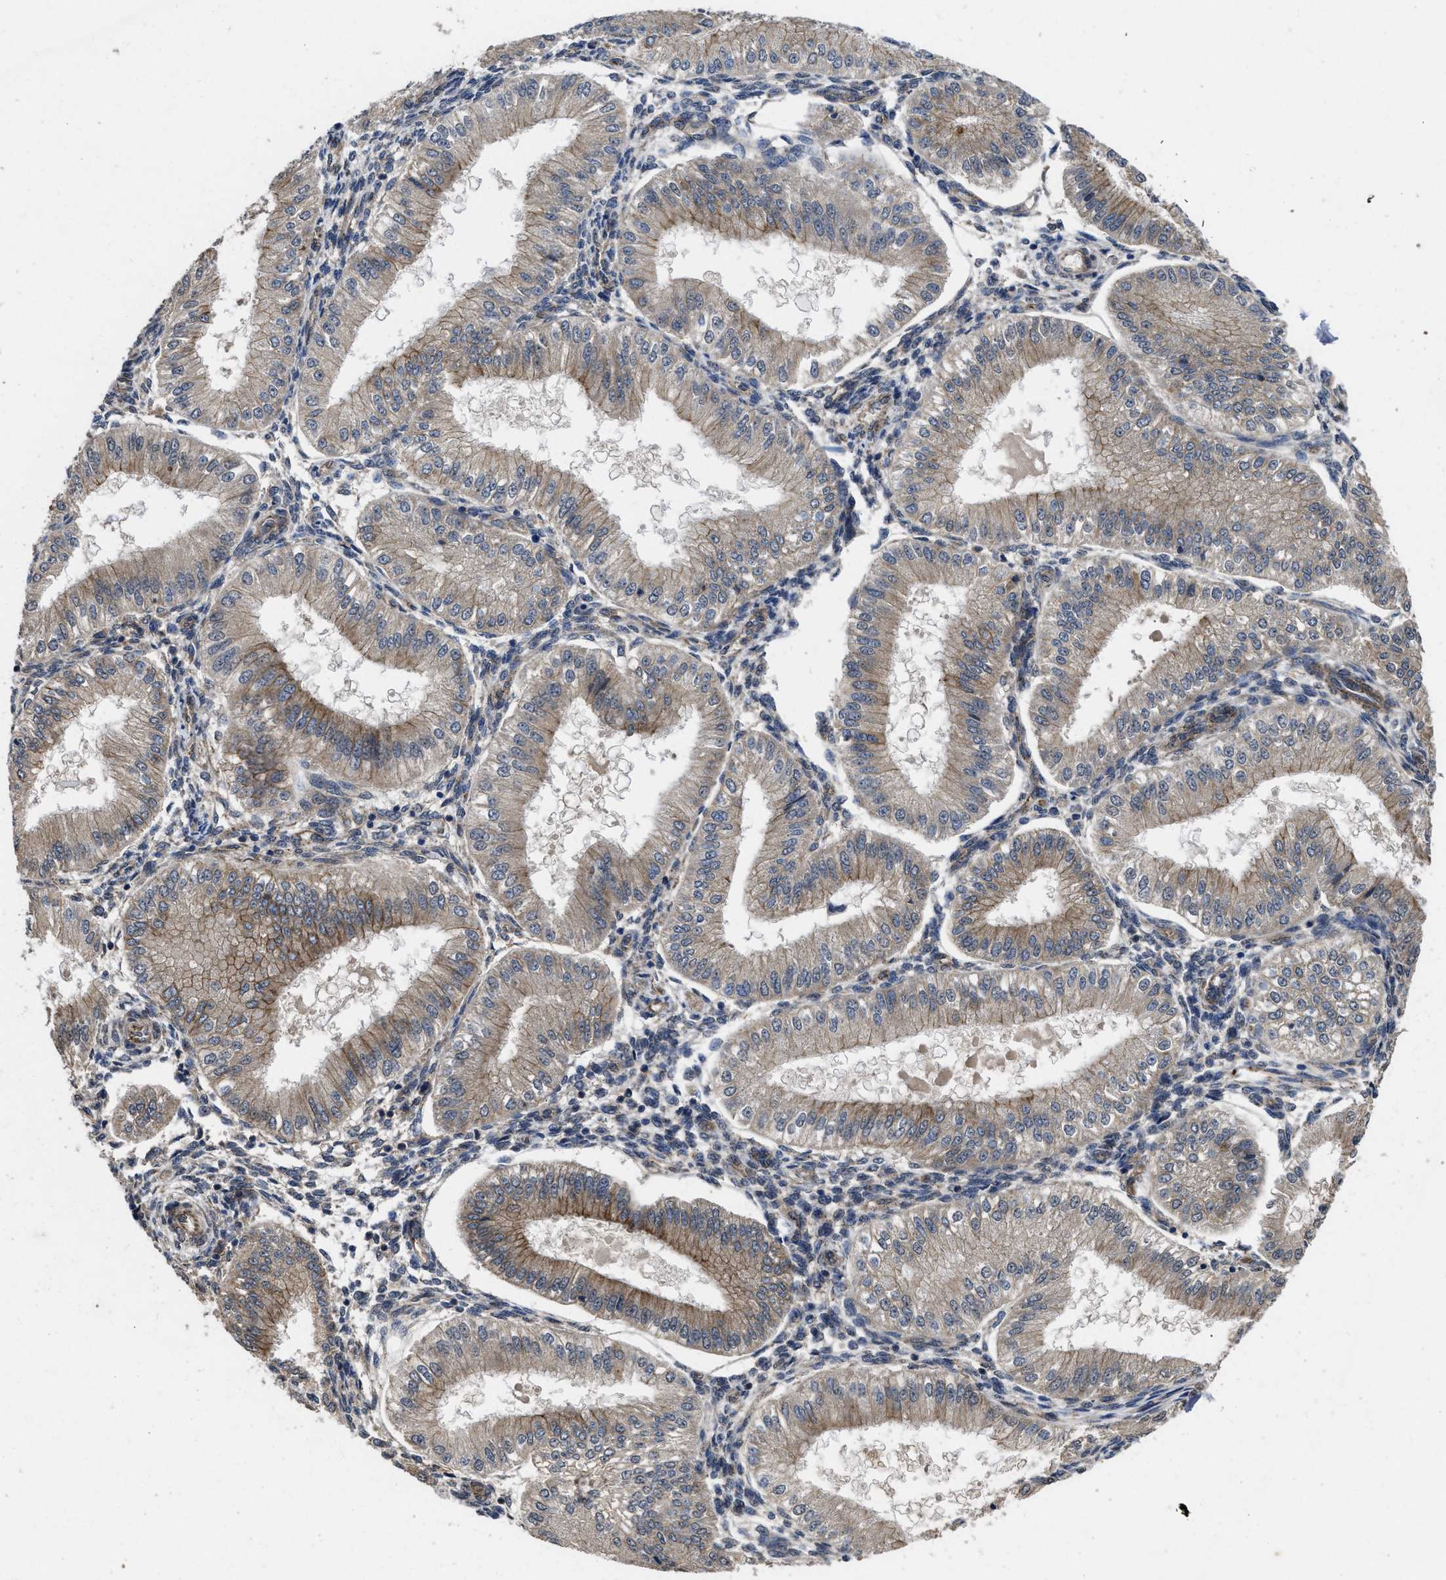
{"staining": {"intensity": "negative", "quantity": "none", "location": "none"}, "tissue": "endometrium", "cell_type": "Cells in endometrial stroma", "image_type": "normal", "snomed": [{"axis": "morphology", "description": "Normal tissue, NOS"}, {"axis": "topography", "description": "Endometrium"}], "caption": "DAB (3,3'-diaminobenzidine) immunohistochemical staining of benign endometrium shows no significant staining in cells in endometrial stroma. Nuclei are stained in blue.", "gene": "PKD2", "patient": {"sex": "female", "age": 39}}